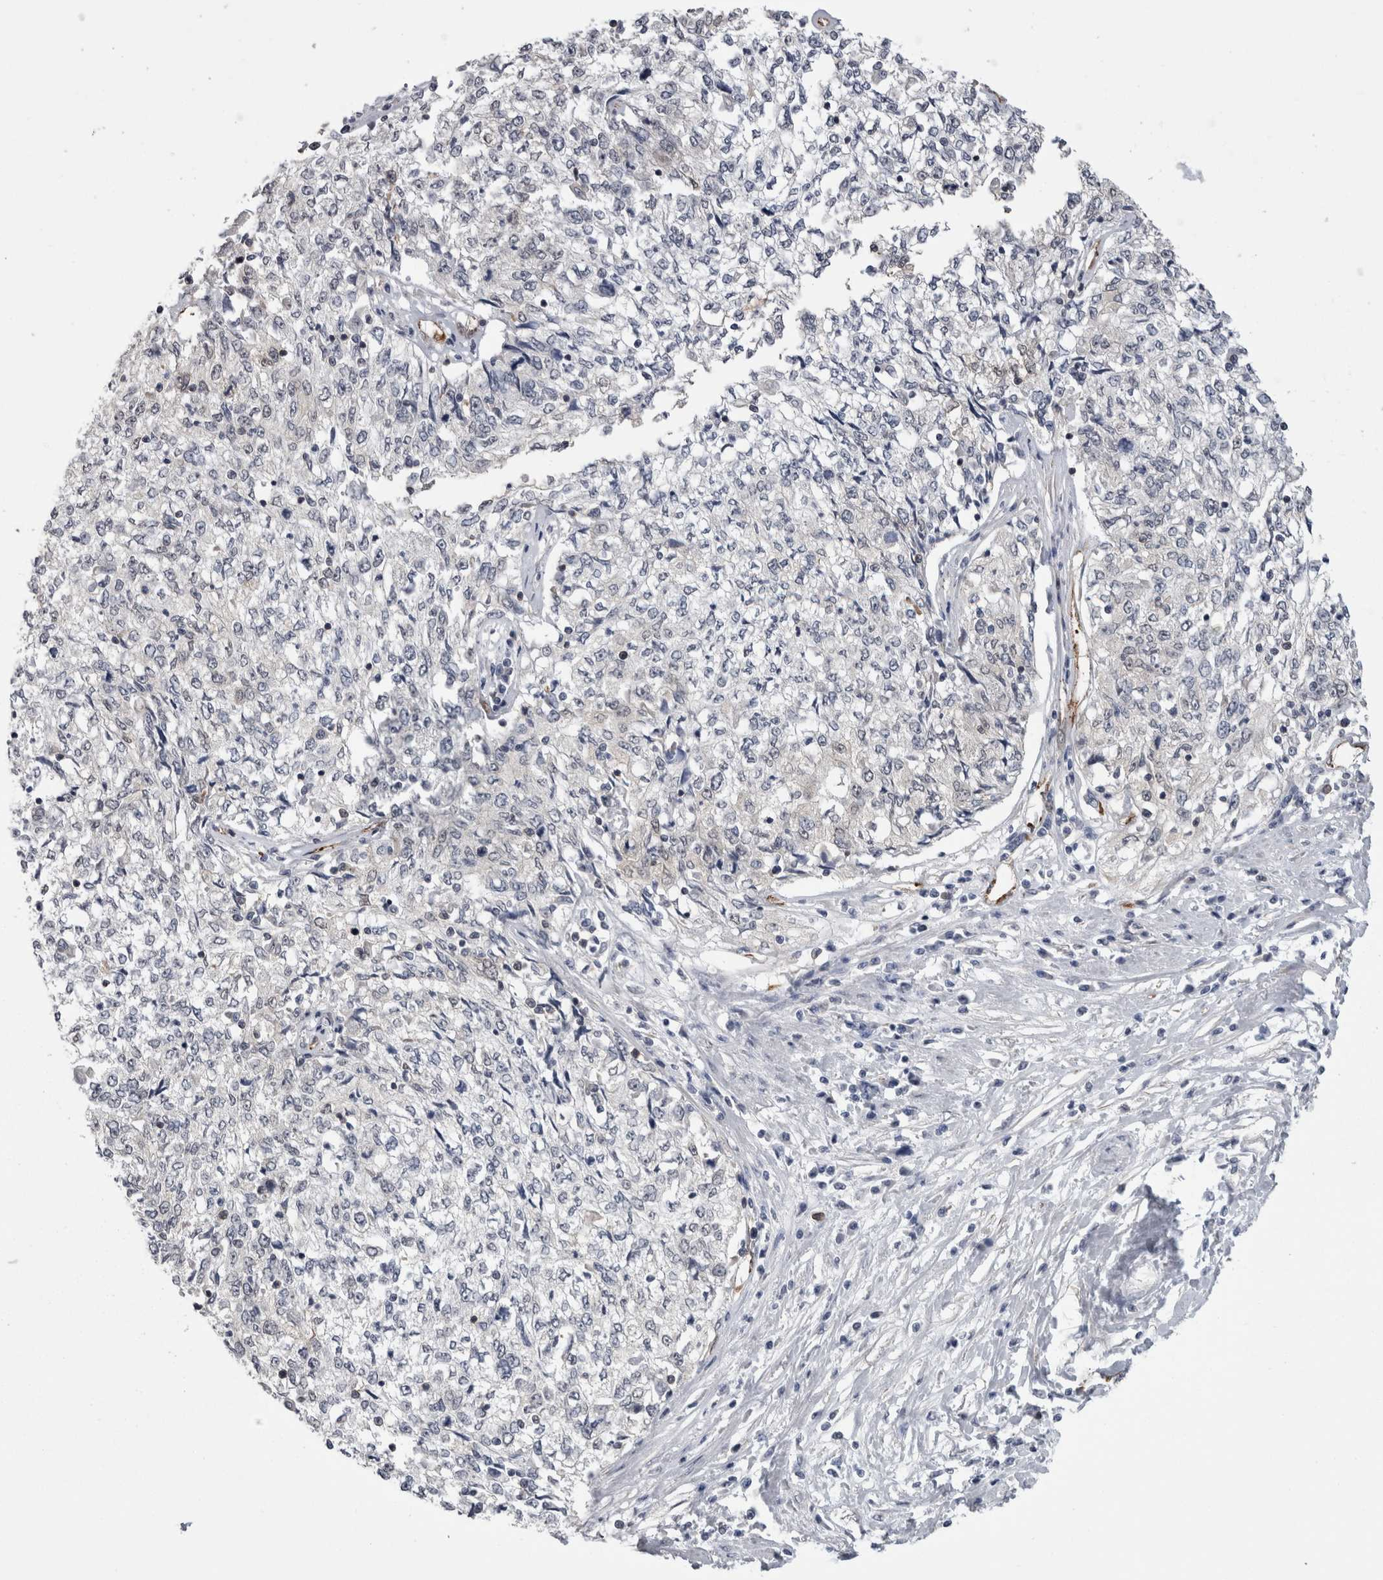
{"staining": {"intensity": "negative", "quantity": "none", "location": "none"}, "tissue": "cervical cancer", "cell_type": "Tumor cells", "image_type": "cancer", "snomed": [{"axis": "morphology", "description": "Squamous cell carcinoma, NOS"}, {"axis": "topography", "description": "Cervix"}], "caption": "This is an immunohistochemistry (IHC) histopathology image of squamous cell carcinoma (cervical). There is no staining in tumor cells.", "gene": "ACOT7", "patient": {"sex": "female", "age": 57}}